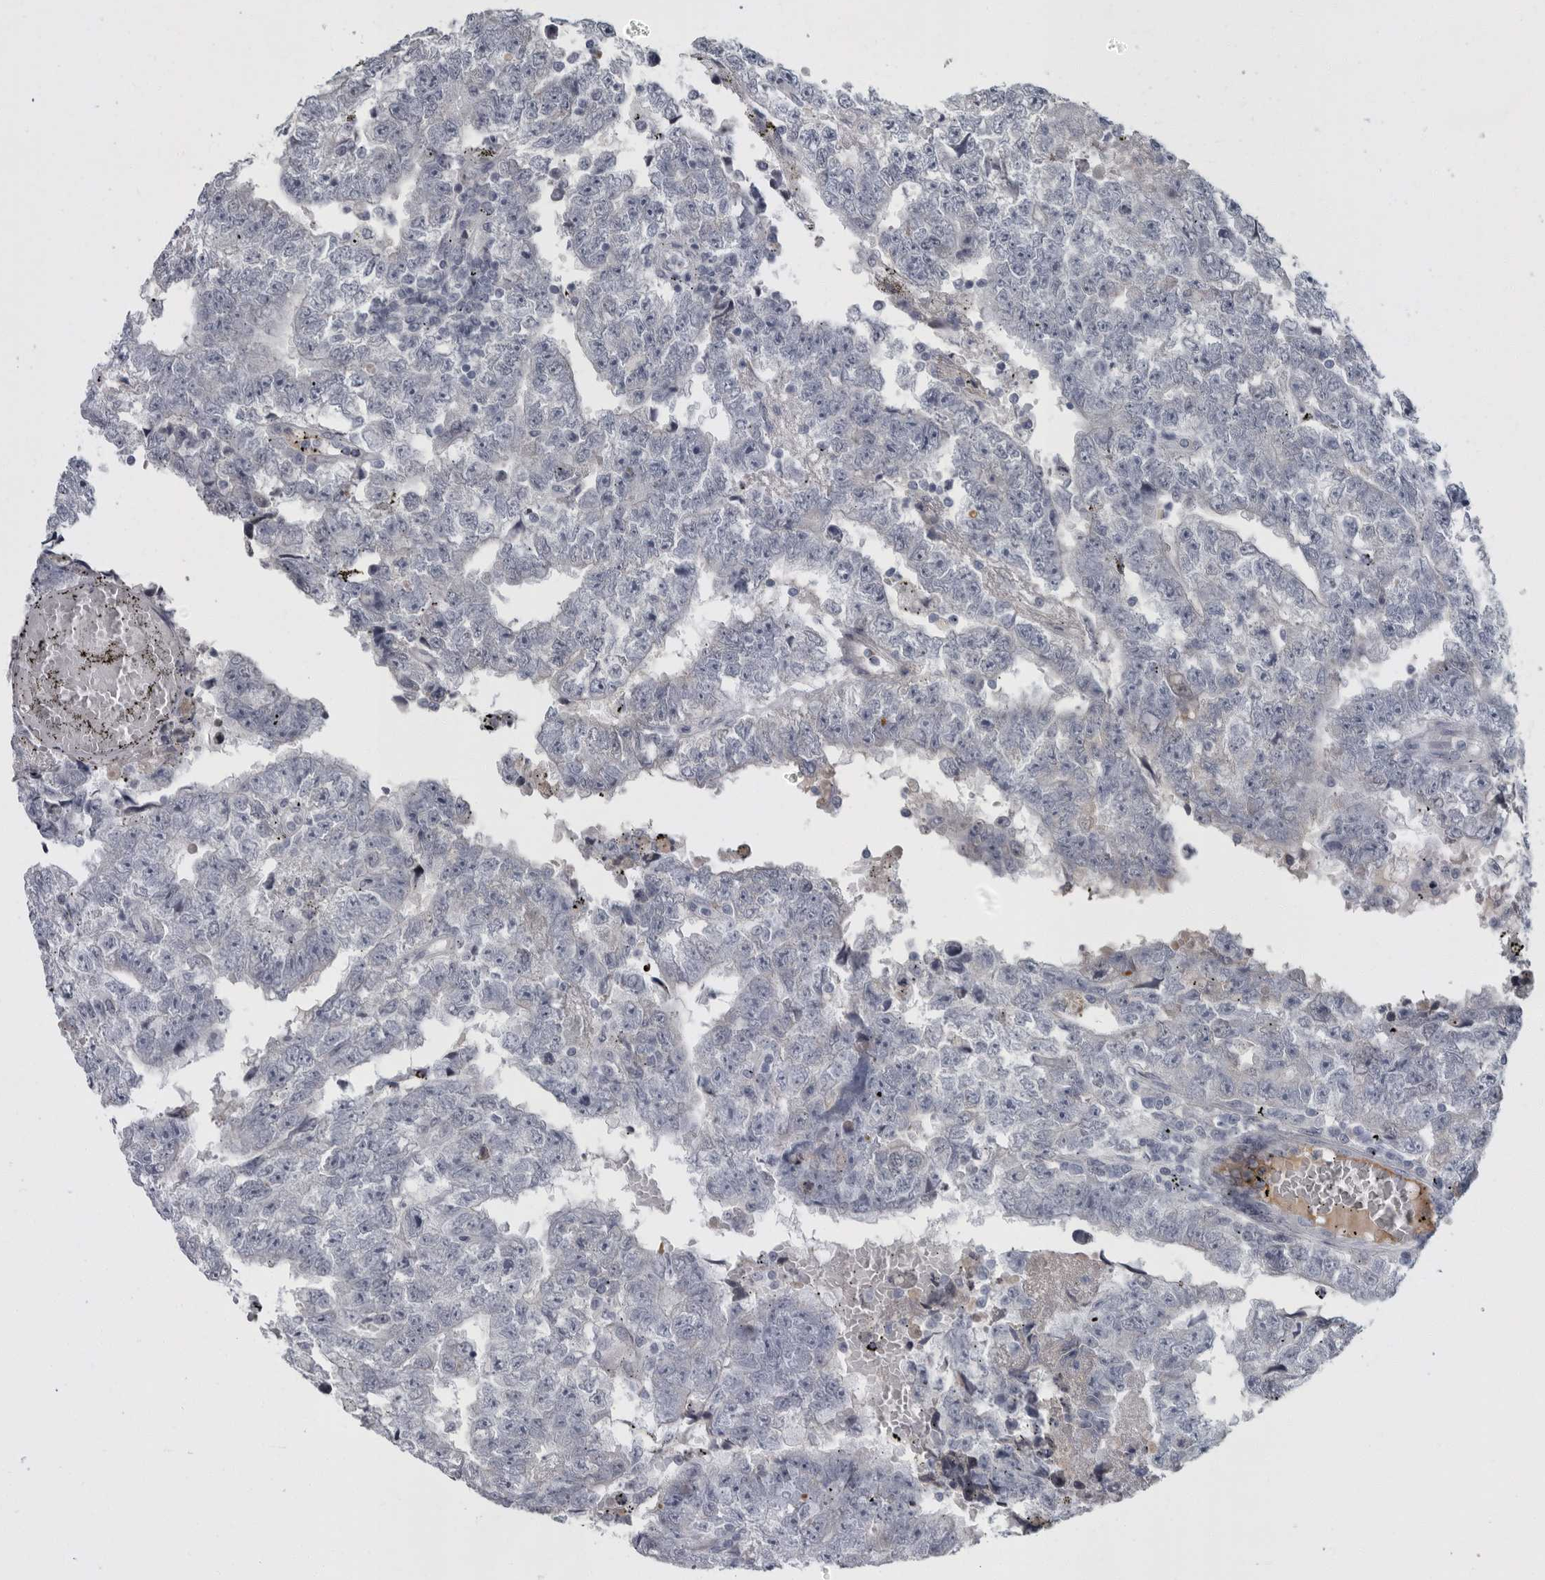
{"staining": {"intensity": "negative", "quantity": "none", "location": "none"}, "tissue": "testis cancer", "cell_type": "Tumor cells", "image_type": "cancer", "snomed": [{"axis": "morphology", "description": "Carcinoma, Embryonal, NOS"}, {"axis": "topography", "description": "Testis"}], "caption": "This is a photomicrograph of immunohistochemistry staining of testis cancer, which shows no expression in tumor cells.", "gene": "SLC25A39", "patient": {"sex": "male", "age": 25}}